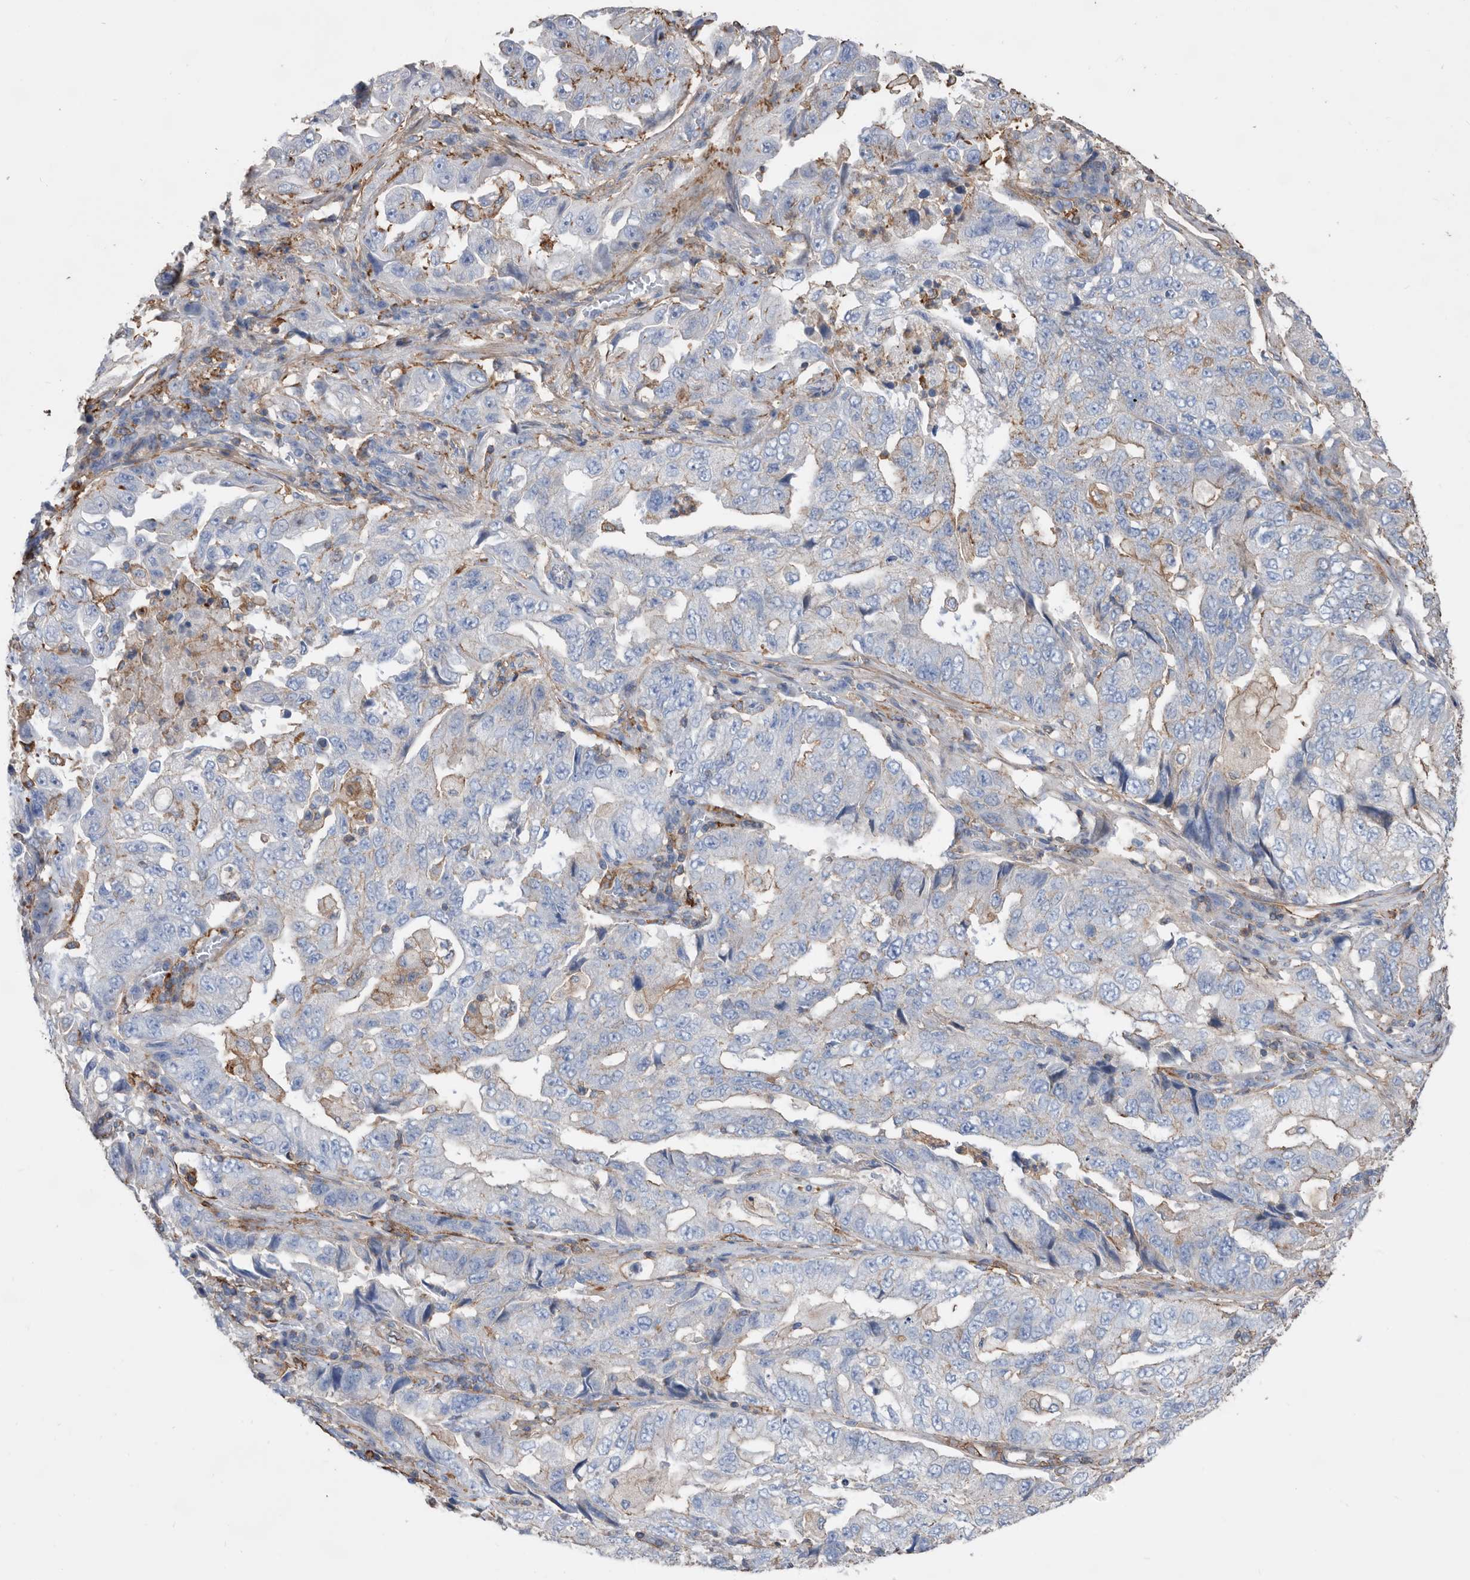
{"staining": {"intensity": "weak", "quantity": "25%-75%", "location": "cytoplasmic/membranous"}, "tissue": "lung cancer", "cell_type": "Tumor cells", "image_type": "cancer", "snomed": [{"axis": "morphology", "description": "Adenocarcinoma, NOS"}, {"axis": "topography", "description": "Lung"}], "caption": "A photomicrograph of human lung cancer stained for a protein reveals weak cytoplasmic/membranous brown staining in tumor cells.", "gene": "MS4A4A", "patient": {"sex": "female", "age": 51}}